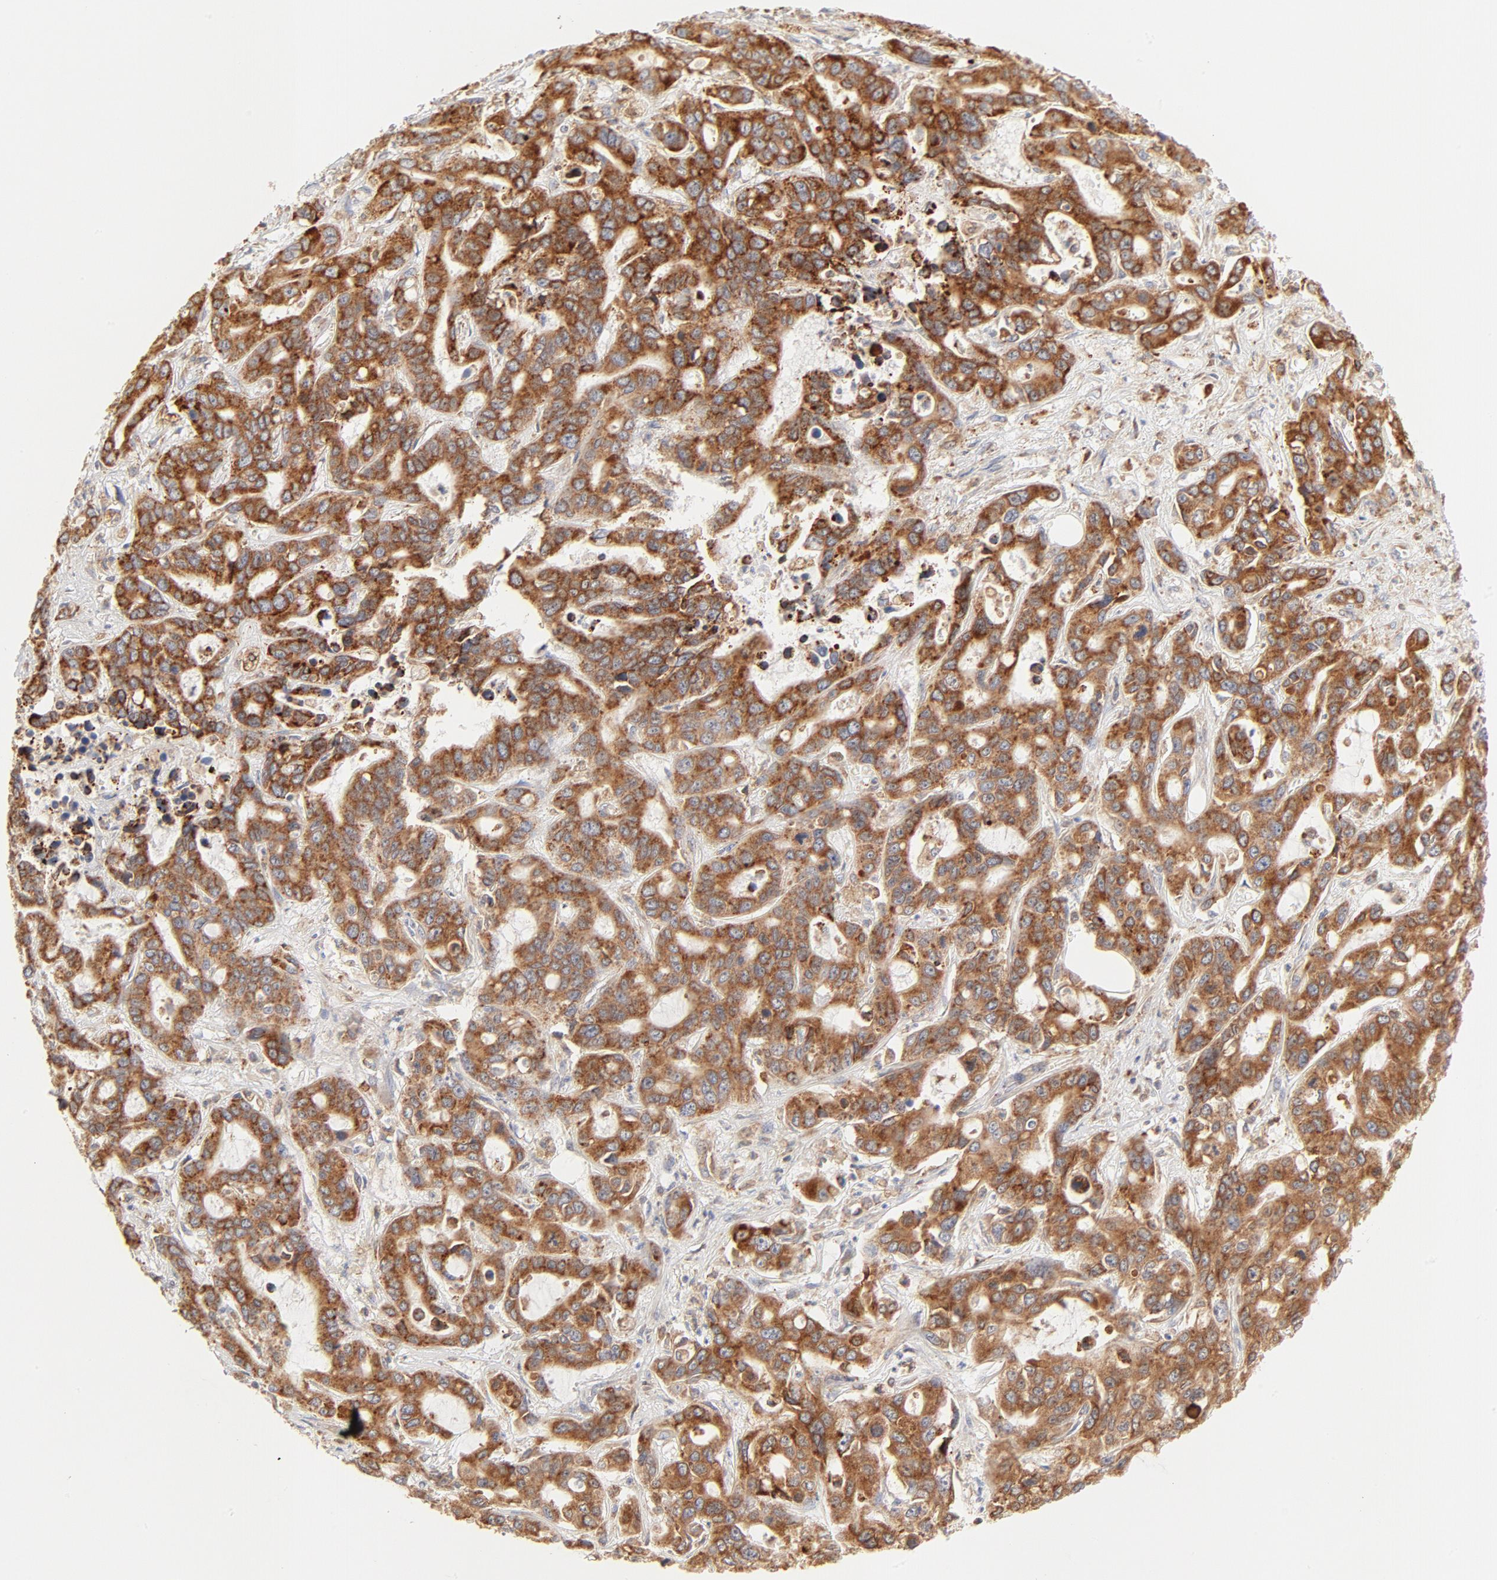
{"staining": {"intensity": "strong", "quantity": ">75%", "location": "cytoplasmic/membranous"}, "tissue": "liver cancer", "cell_type": "Tumor cells", "image_type": "cancer", "snomed": [{"axis": "morphology", "description": "Cholangiocarcinoma"}, {"axis": "topography", "description": "Liver"}], "caption": "Immunohistochemistry (IHC) of human liver cancer (cholangiocarcinoma) reveals high levels of strong cytoplasmic/membranous positivity in approximately >75% of tumor cells.", "gene": "PARP12", "patient": {"sex": "female", "age": 65}}